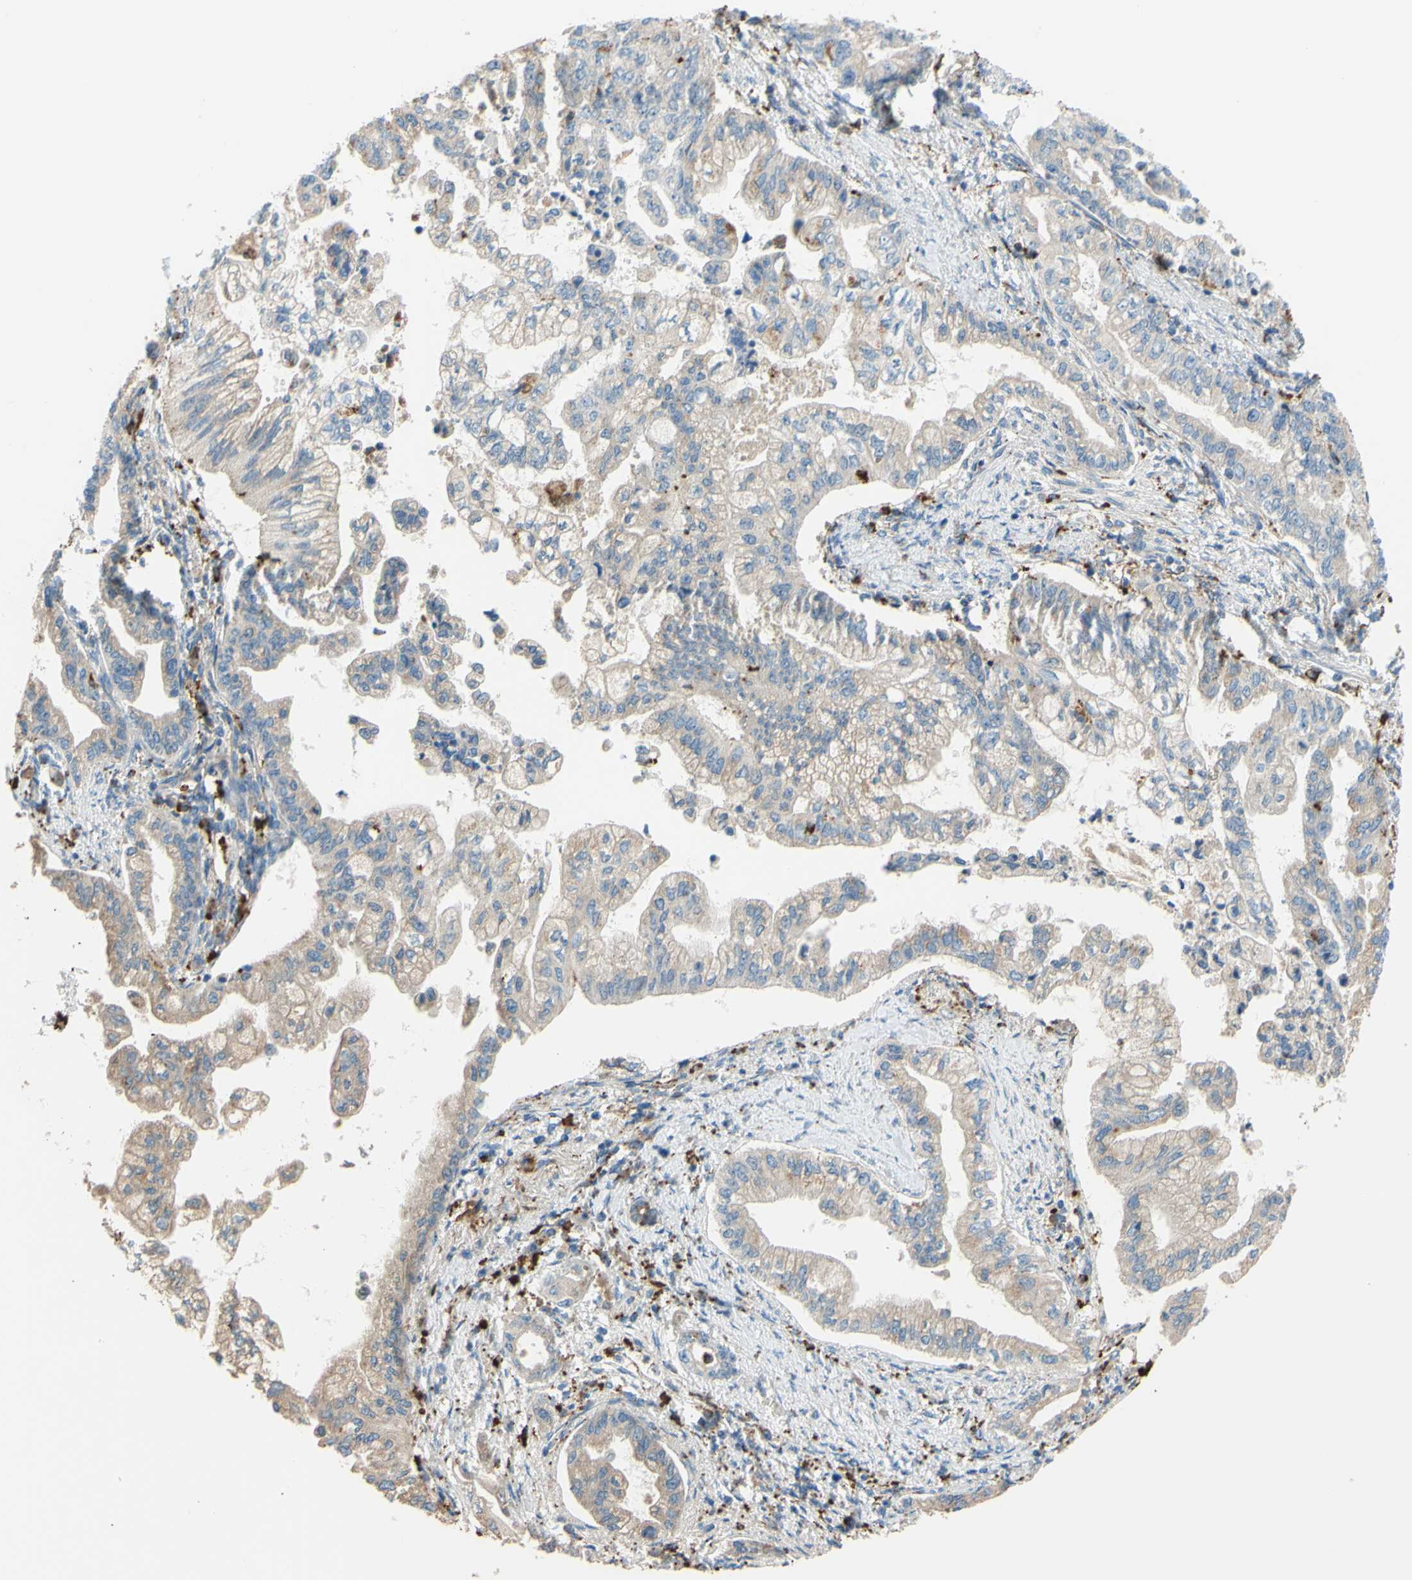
{"staining": {"intensity": "weak", "quantity": ">75%", "location": "cytoplasmic/membranous"}, "tissue": "pancreatic cancer", "cell_type": "Tumor cells", "image_type": "cancer", "snomed": [{"axis": "morphology", "description": "Normal tissue, NOS"}, {"axis": "topography", "description": "Pancreas"}], "caption": "Immunohistochemical staining of pancreatic cancer exhibits low levels of weak cytoplasmic/membranous protein staining in approximately >75% of tumor cells. The staining was performed using DAB (3,3'-diaminobenzidine), with brown indicating positive protein expression. Nuclei are stained blue with hematoxylin.", "gene": "CTSD", "patient": {"sex": "male", "age": 42}}